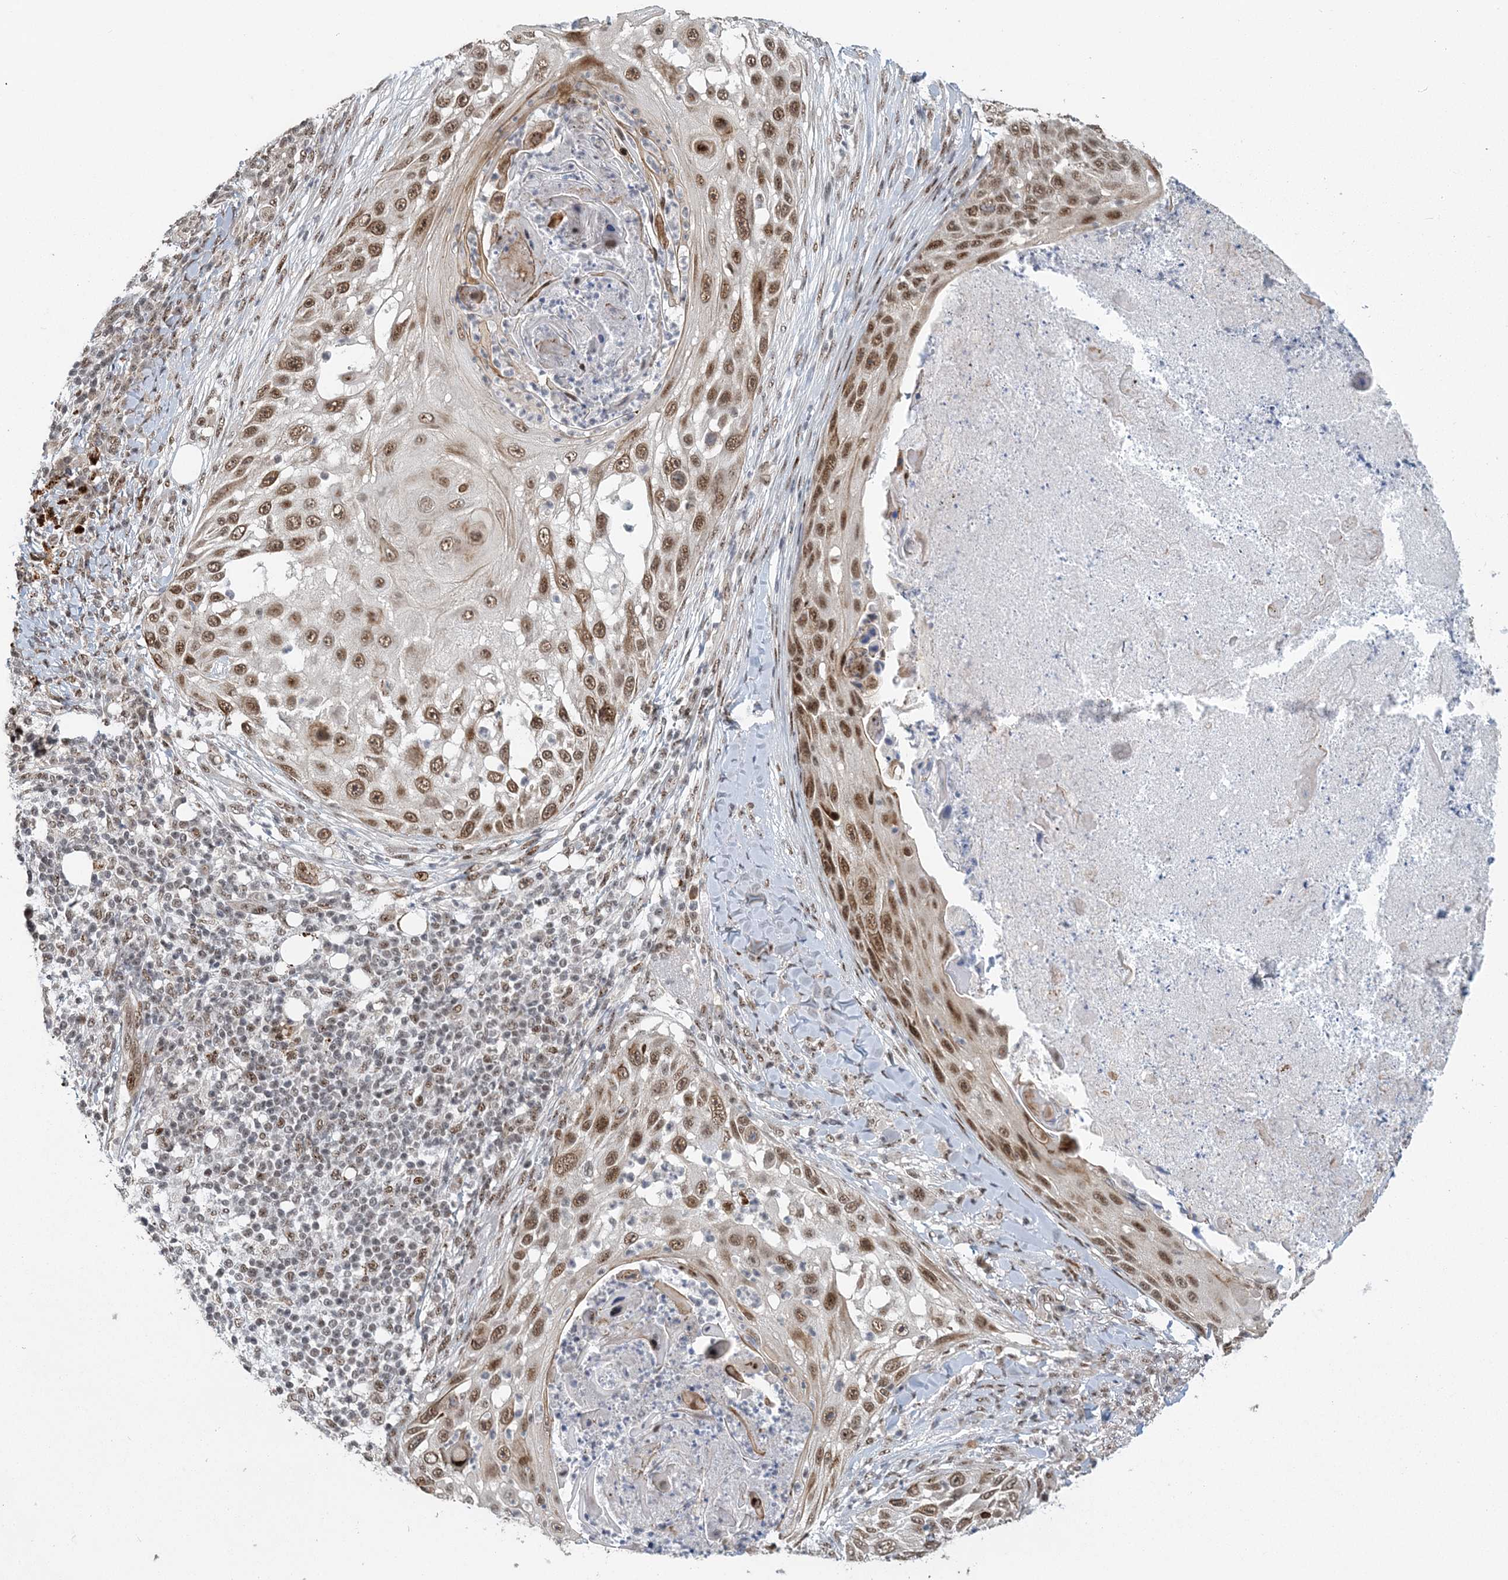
{"staining": {"intensity": "moderate", "quantity": ">75%", "location": "nuclear"}, "tissue": "skin cancer", "cell_type": "Tumor cells", "image_type": "cancer", "snomed": [{"axis": "morphology", "description": "Squamous cell carcinoma, NOS"}, {"axis": "topography", "description": "Skin"}], "caption": "Squamous cell carcinoma (skin) was stained to show a protein in brown. There is medium levels of moderate nuclear staining in approximately >75% of tumor cells. The staining is performed using DAB (3,3'-diaminobenzidine) brown chromogen to label protein expression. The nuclei are counter-stained blue using hematoxylin.", "gene": "CWC22", "patient": {"sex": "female", "age": 44}}